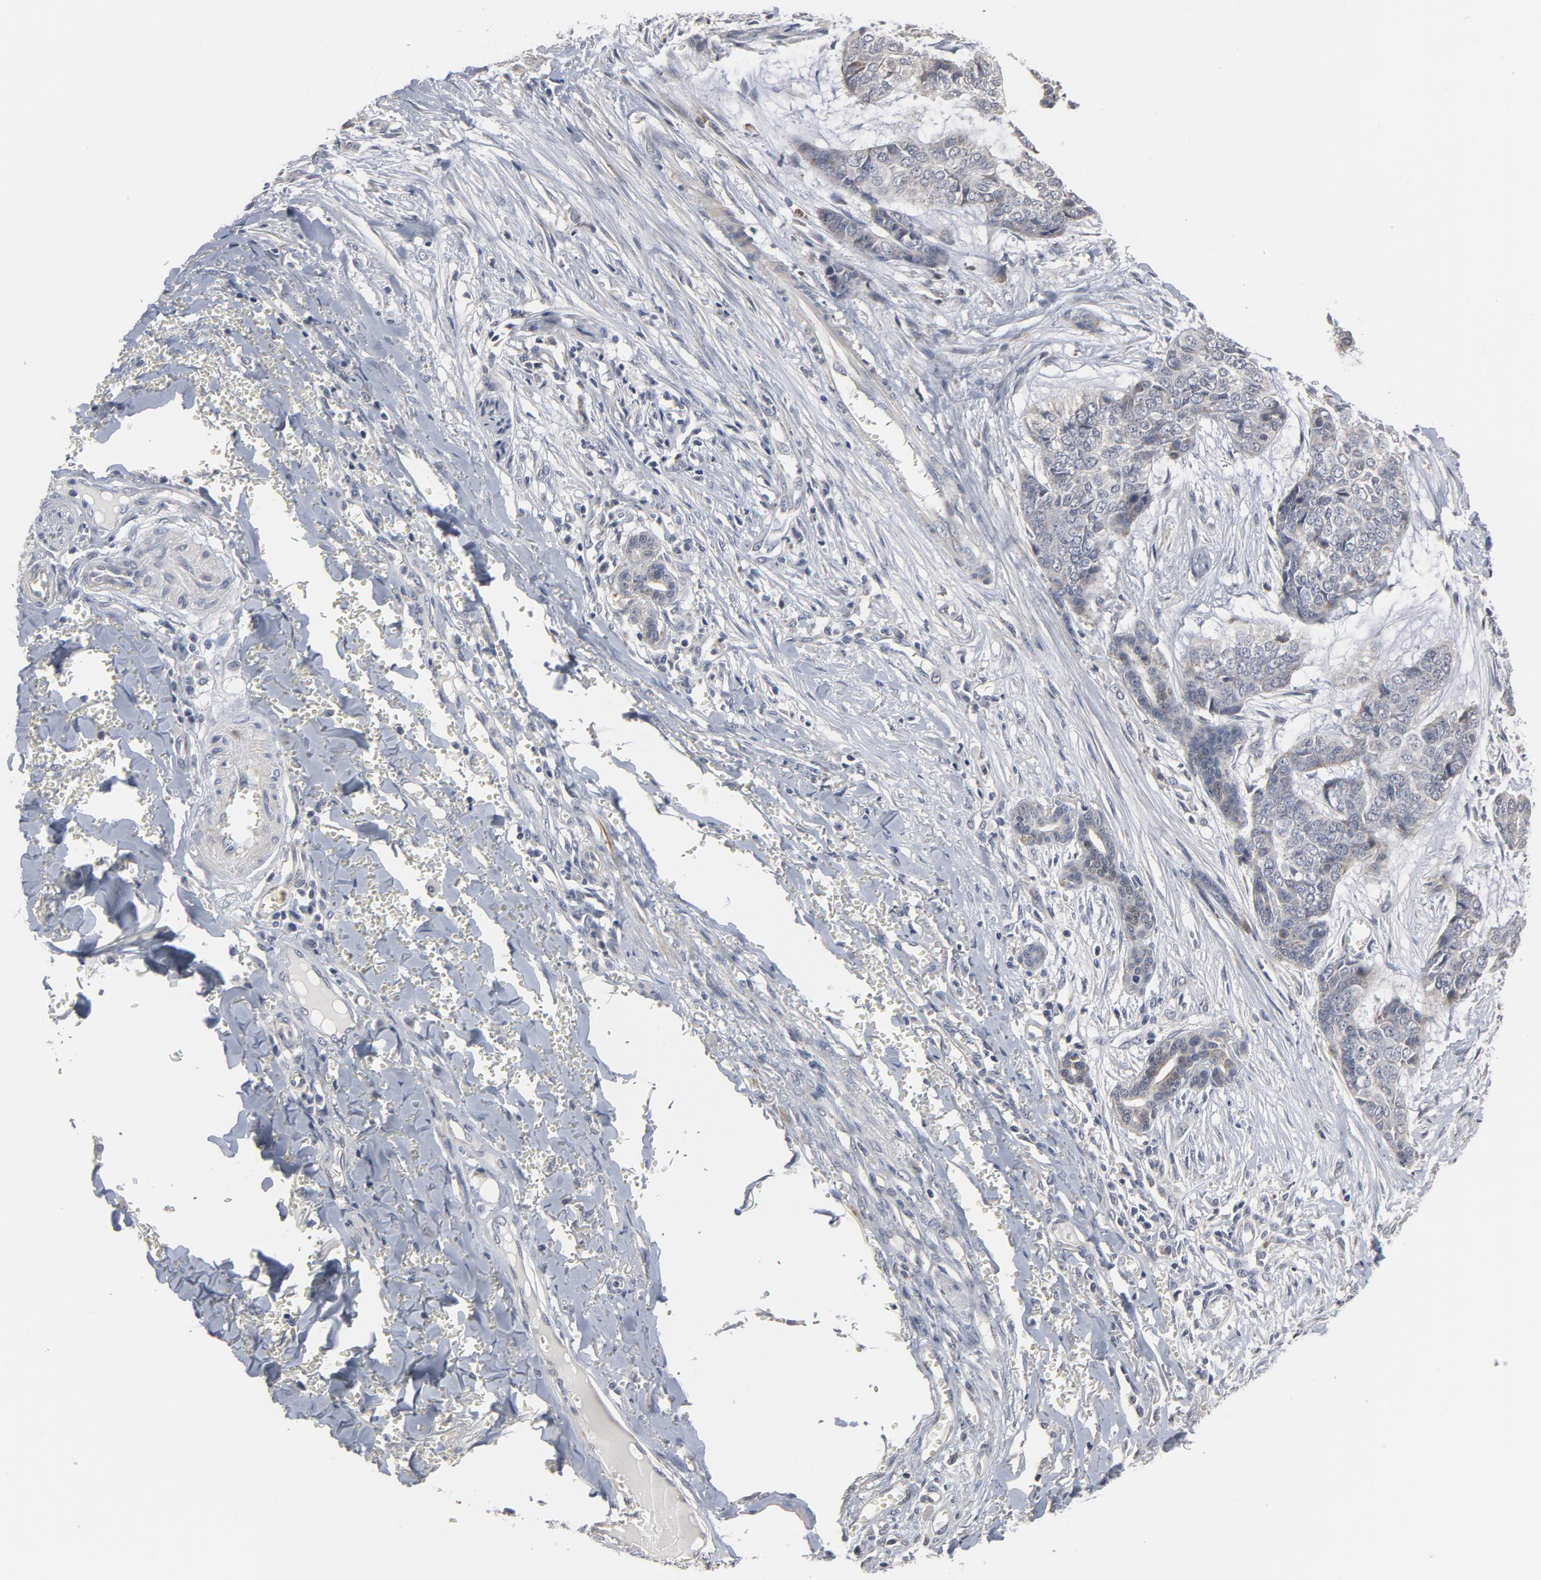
{"staining": {"intensity": "negative", "quantity": "none", "location": "none"}, "tissue": "skin cancer", "cell_type": "Tumor cells", "image_type": "cancer", "snomed": [{"axis": "morphology", "description": "Basal cell carcinoma"}, {"axis": "topography", "description": "Skin"}], "caption": "Tumor cells show no significant protein expression in skin basal cell carcinoma.", "gene": "PPP1R1B", "patient": {"sex": "female", "age": 64}}